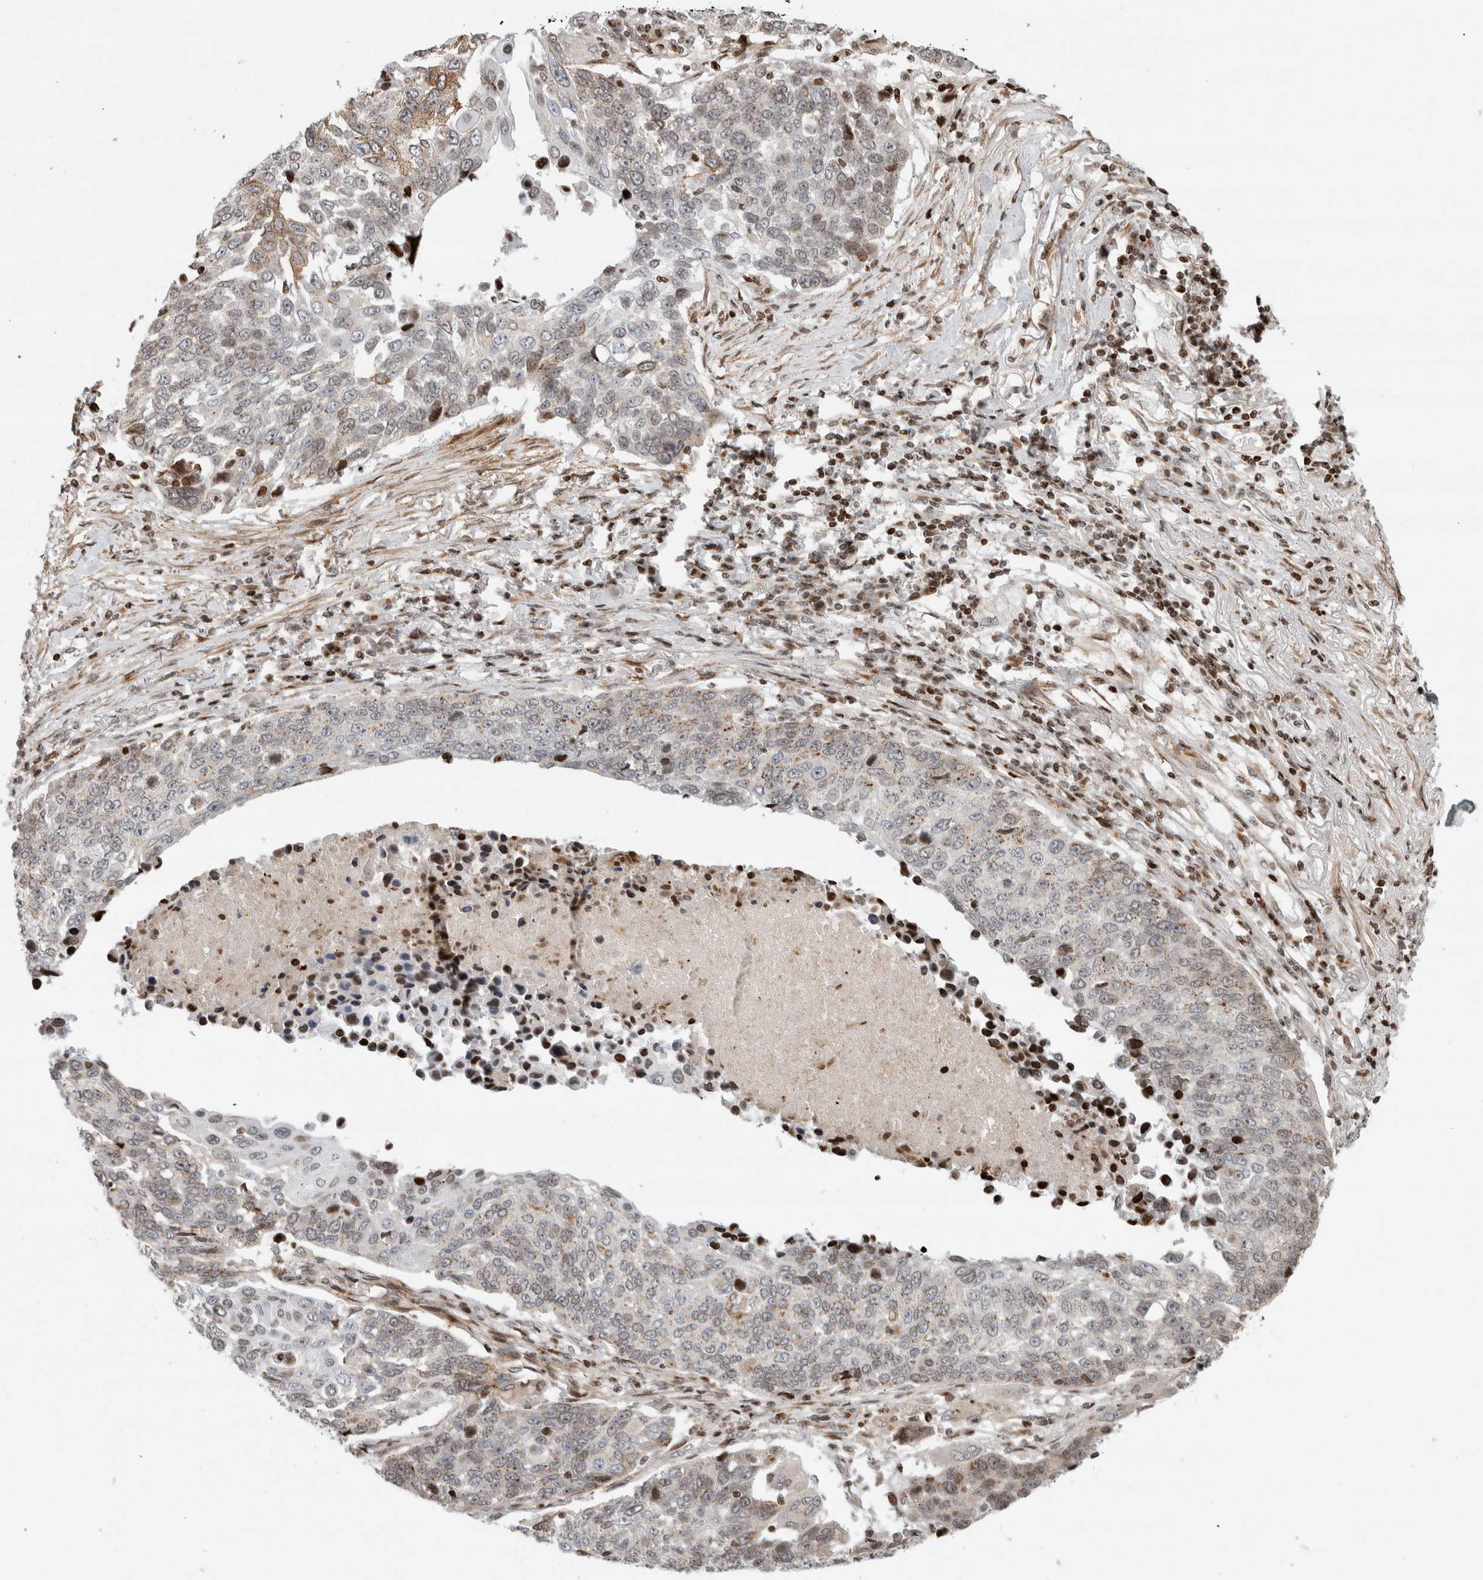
{"staining": {"intensity": "weak", "quantity": "<25%", "location": "cytoplasmic/membranous"}, "tissue": "lung cancer", "cell_type": "Tumor cells", "image_type": "cancer", "snomed": [{"axis": "morphology", "description": "Squamous cell carcinoma, NOS"}, {"axis": "topography", "description": "Lung"}], "caption": "Immunohistochemistry (IHC) micrograph of neoplastic tissue: human lung cancer stained with DAB shows no significant protein staining in tumor cells.", "gene": "GINS4", "patient": {"sex": "male", "age": 66}}